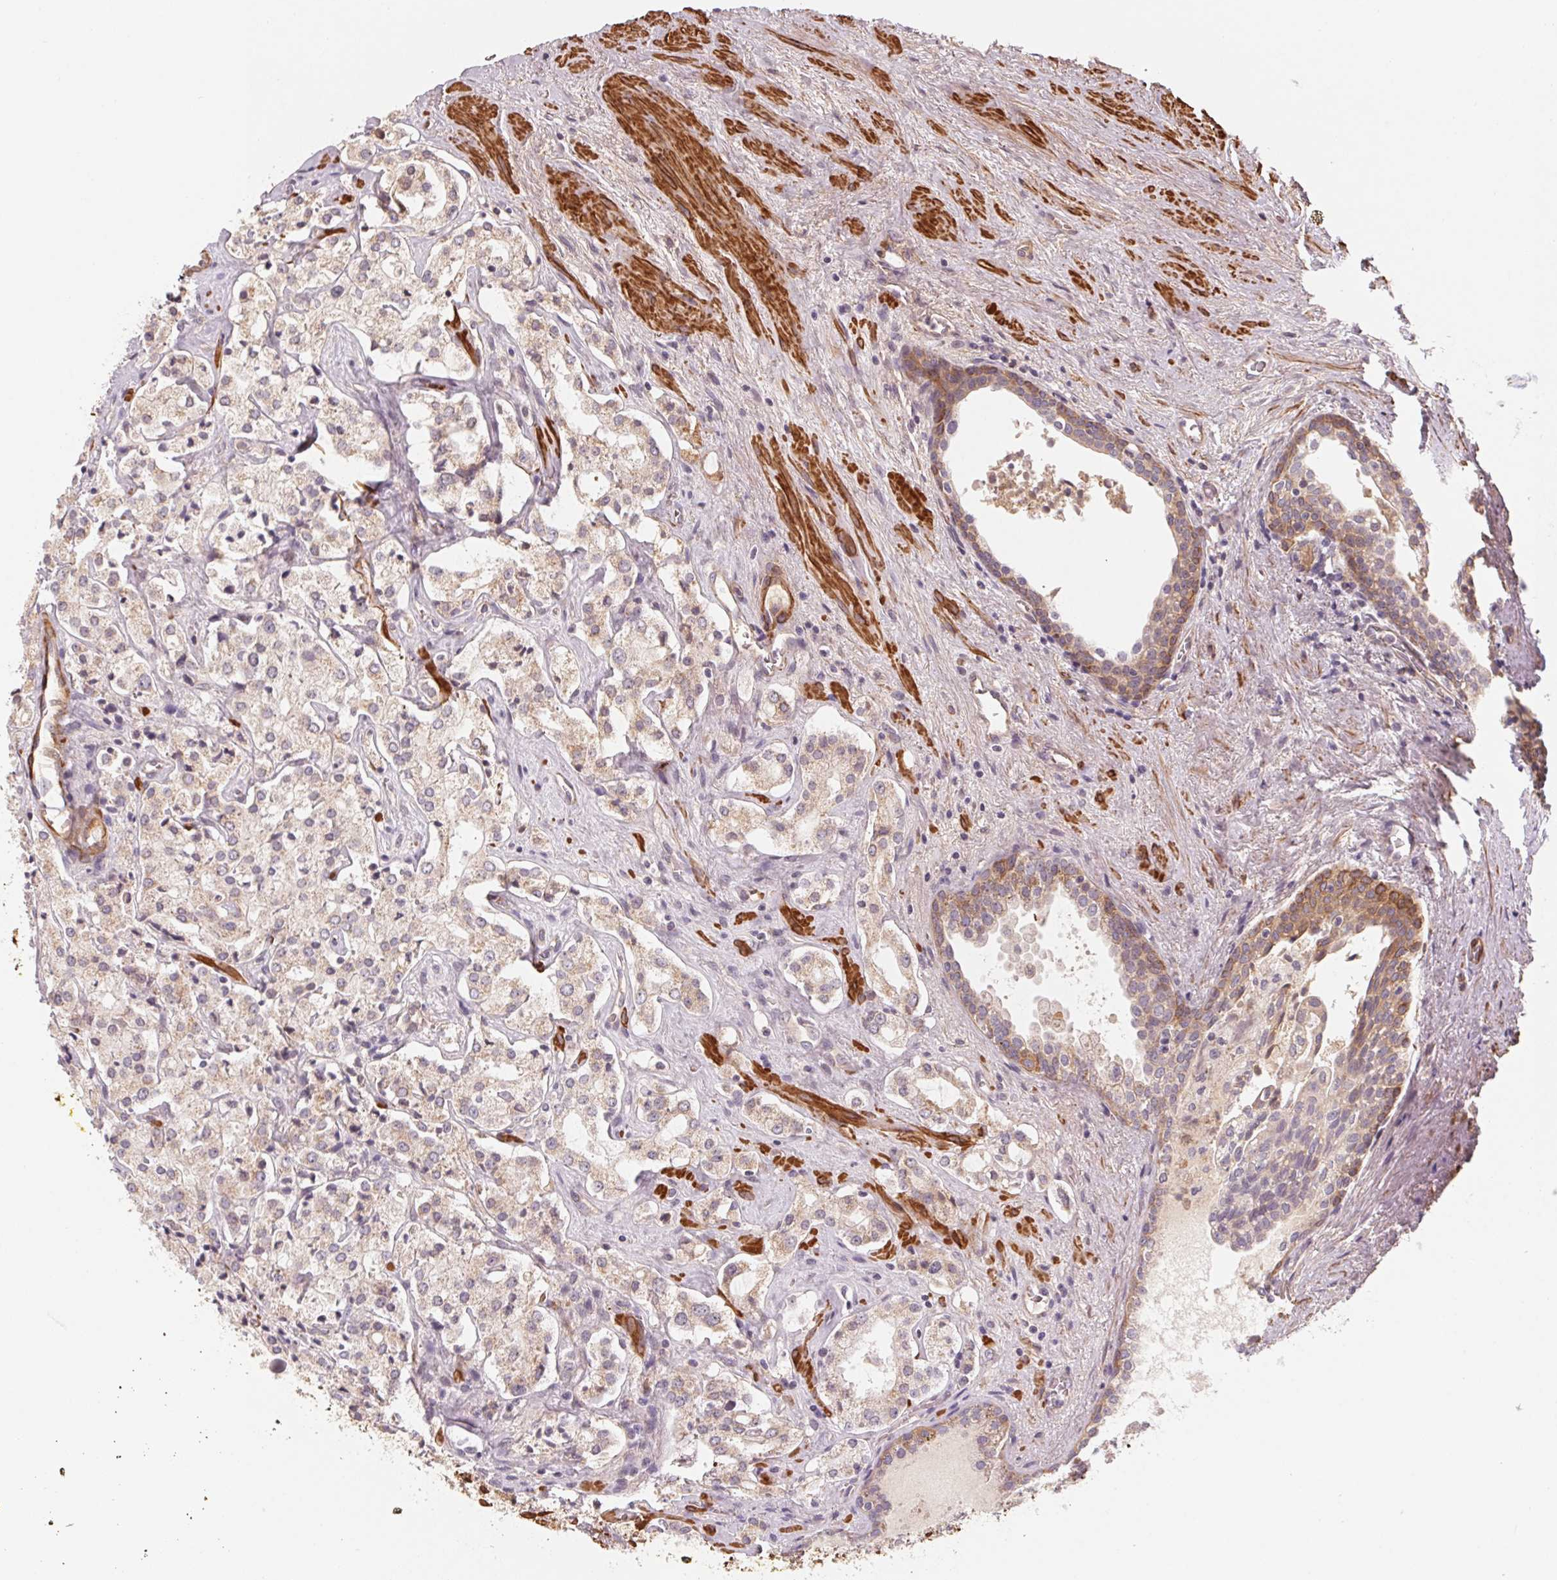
{"staining": {"intensity": "weak", "quantity": "<25%", "location": "cytoplasmic/membranous"}, "tissue": "prostate cancer", "cell_type": "Tumor cells", "image_type": "cancer", "snomed": [{"axis": "morphology", "description": "Adenocarcinoma, NOS"}, {"axis": "topography", "description": "Prostate"}], "caption": "DAB immunohistochemical staining of prostate adenocarcinoma reveals no significant positivity in tumor cells.", "gene": "CCDC112", "patient": {"sex": "male", "age": 66}}